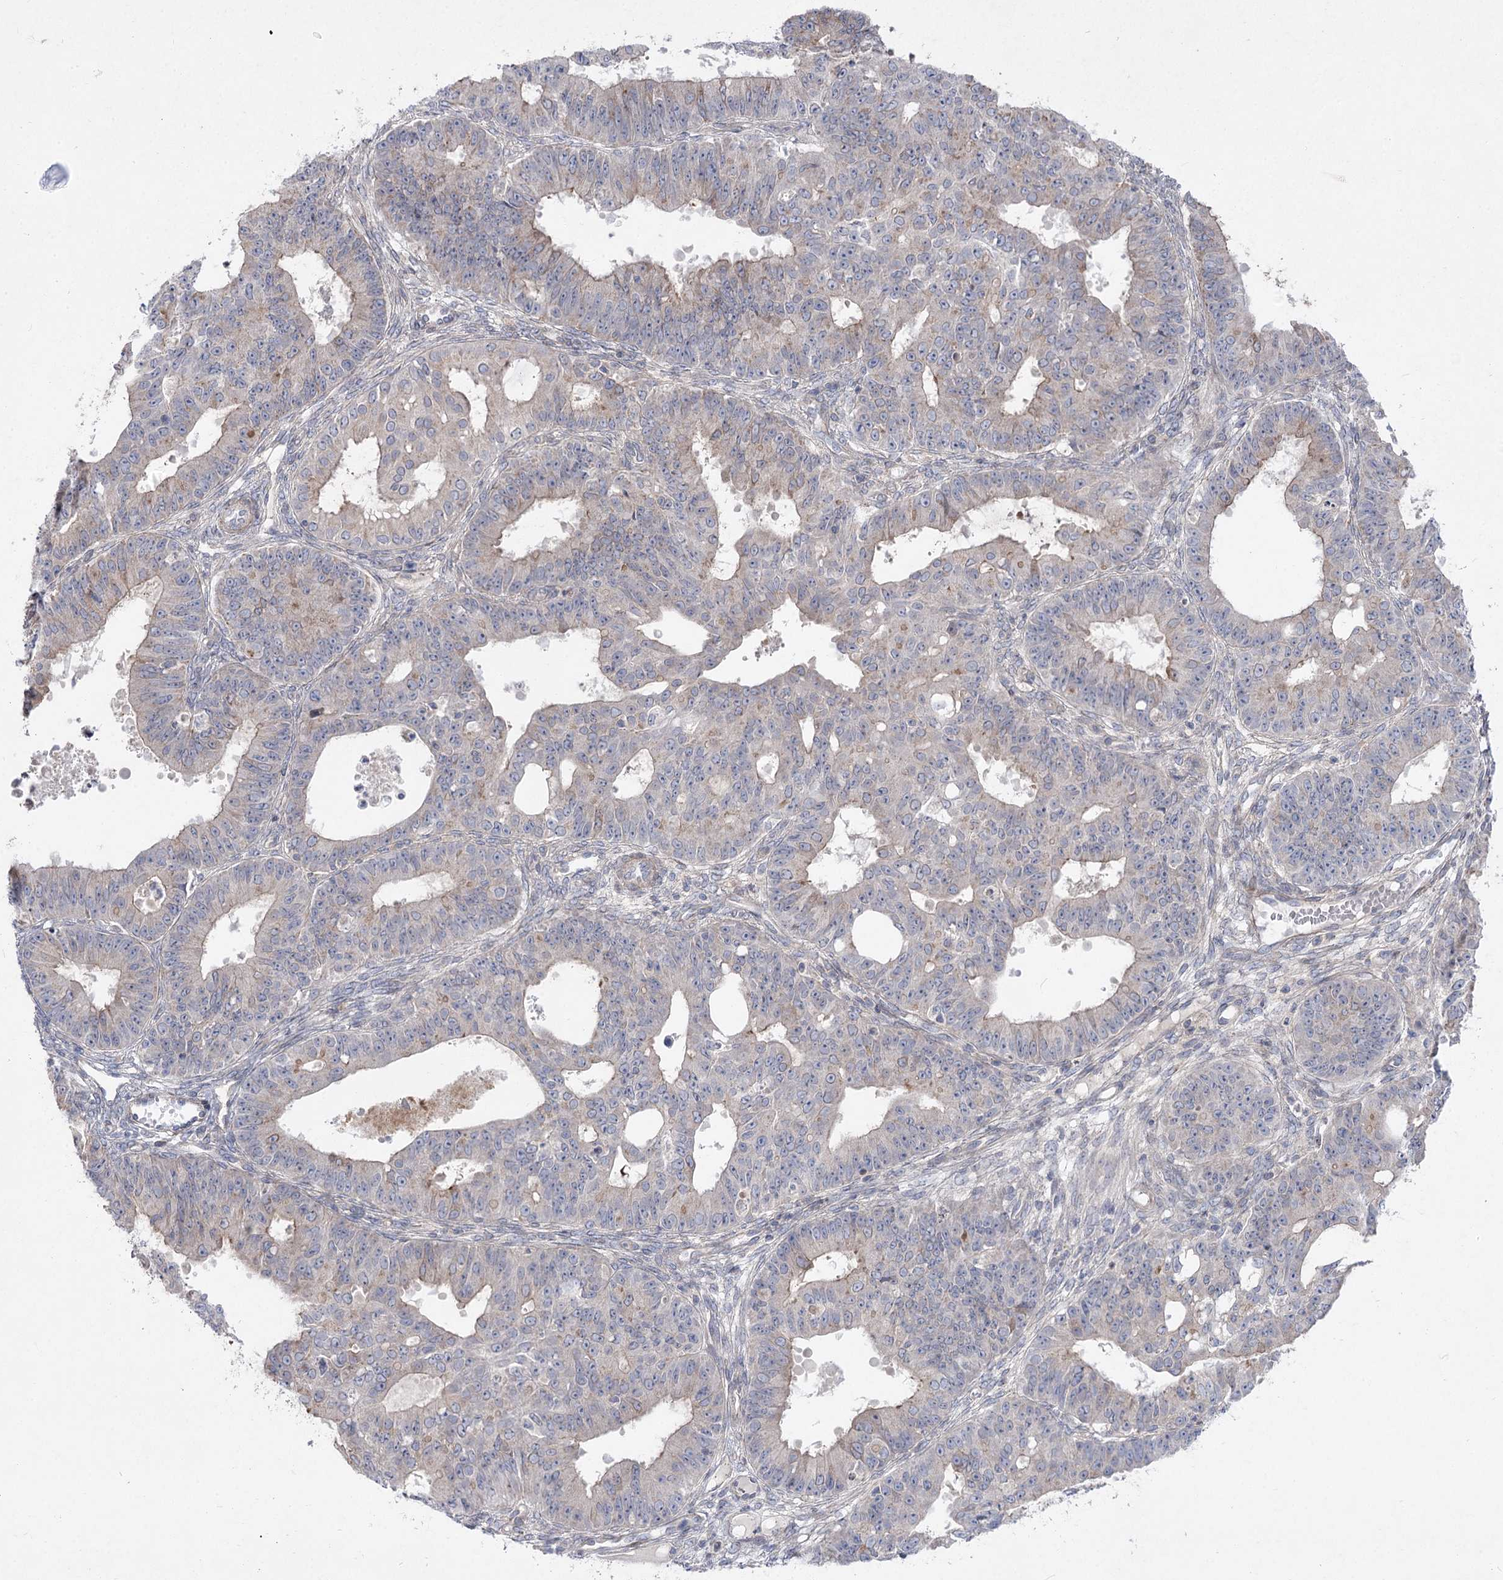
{"staining": {"intensity": "weak", "quantity": "25%-75%", "location": "cytoplasmic/membranous"}, "tissue": "ovarian cancer", "cell_type": "Tumor cells", "image_type": "cancer", "snomed": [{"axis": "morphology", "description": "Carcinoma, endometroid"}, {"axis": "topography", "description": "Appendix"}, {"axis": "topography", "description": "Ovary"}], "caption": "DAB immunohistochemical staining of human endometroid carcinoma (ovarian) shows weak cytoplasmic/membranous protein expression in about 25%-75% of tumor cells.", "gene": "SH3BP5L", "patient": {"sex": "female", "age": 42}}